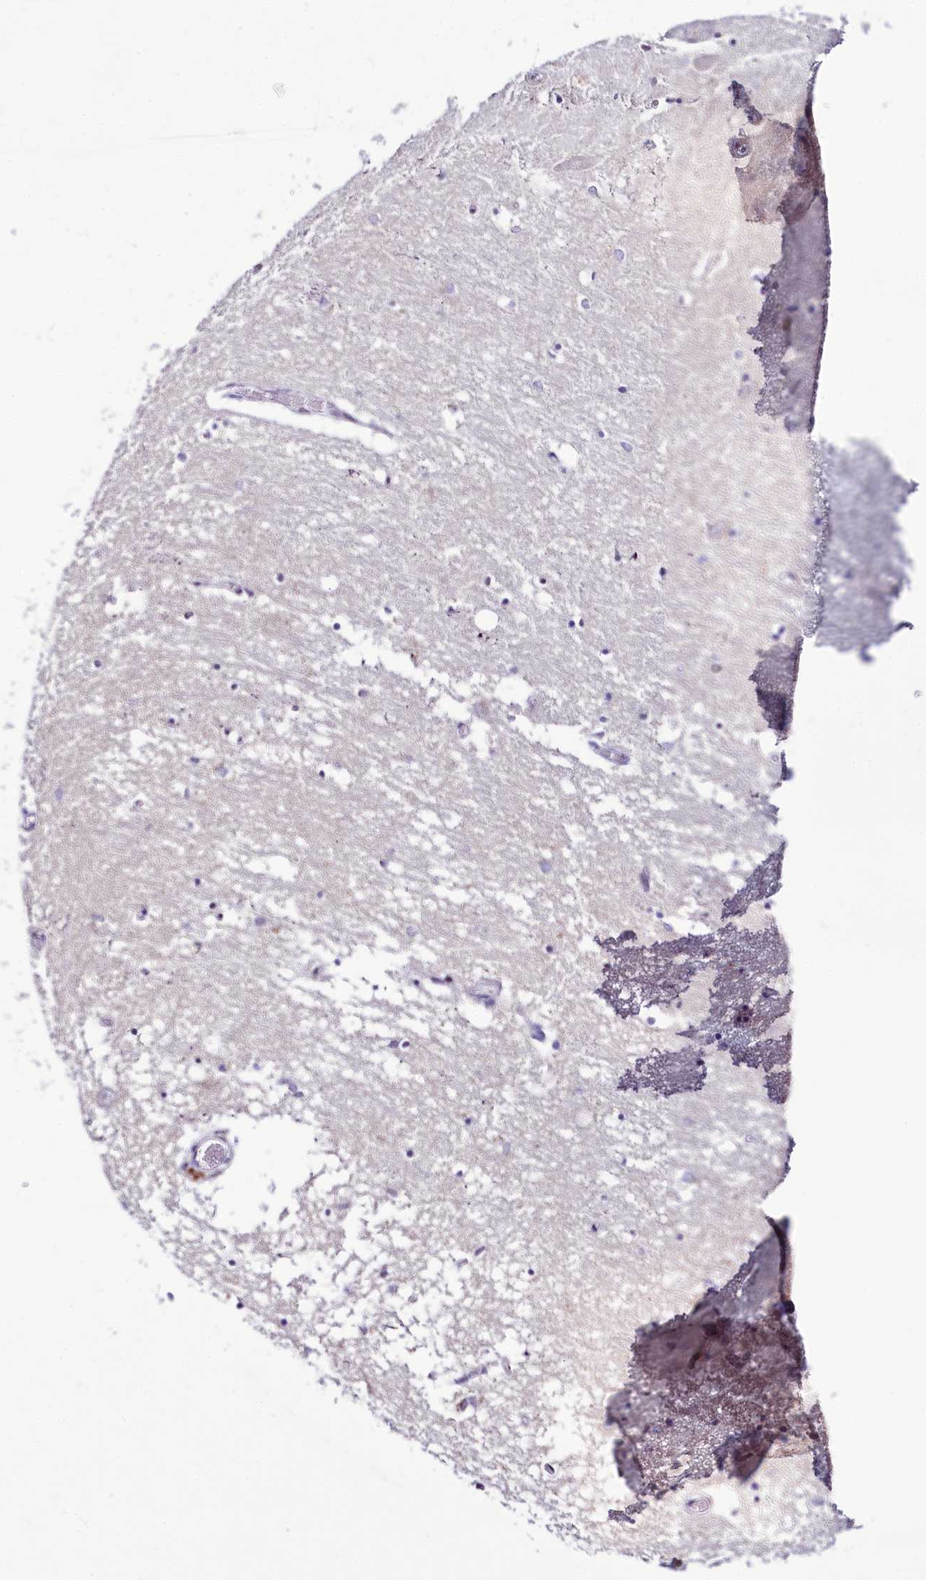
{"staining": {"intensity": "weak", "quantity": "<25%", "location": "cytoplasmic/membranous"}, "tissue": "hippocampus", "cell_type": "Neuronal cells", "image_type": "normal", "snomed": [{"axis": "morphology", "description": "Normal tissue, NOS"}, {"axis": "topography", "description": "Hippocampus"}], "caption": "Neuronal cells are negative for protein expression in normal human hippocampus. (Immunohistochemistry, brightfield microscopy, high magnification).", "gene": "SCAF11", "patient": {"sex": "male", "age": 70}}